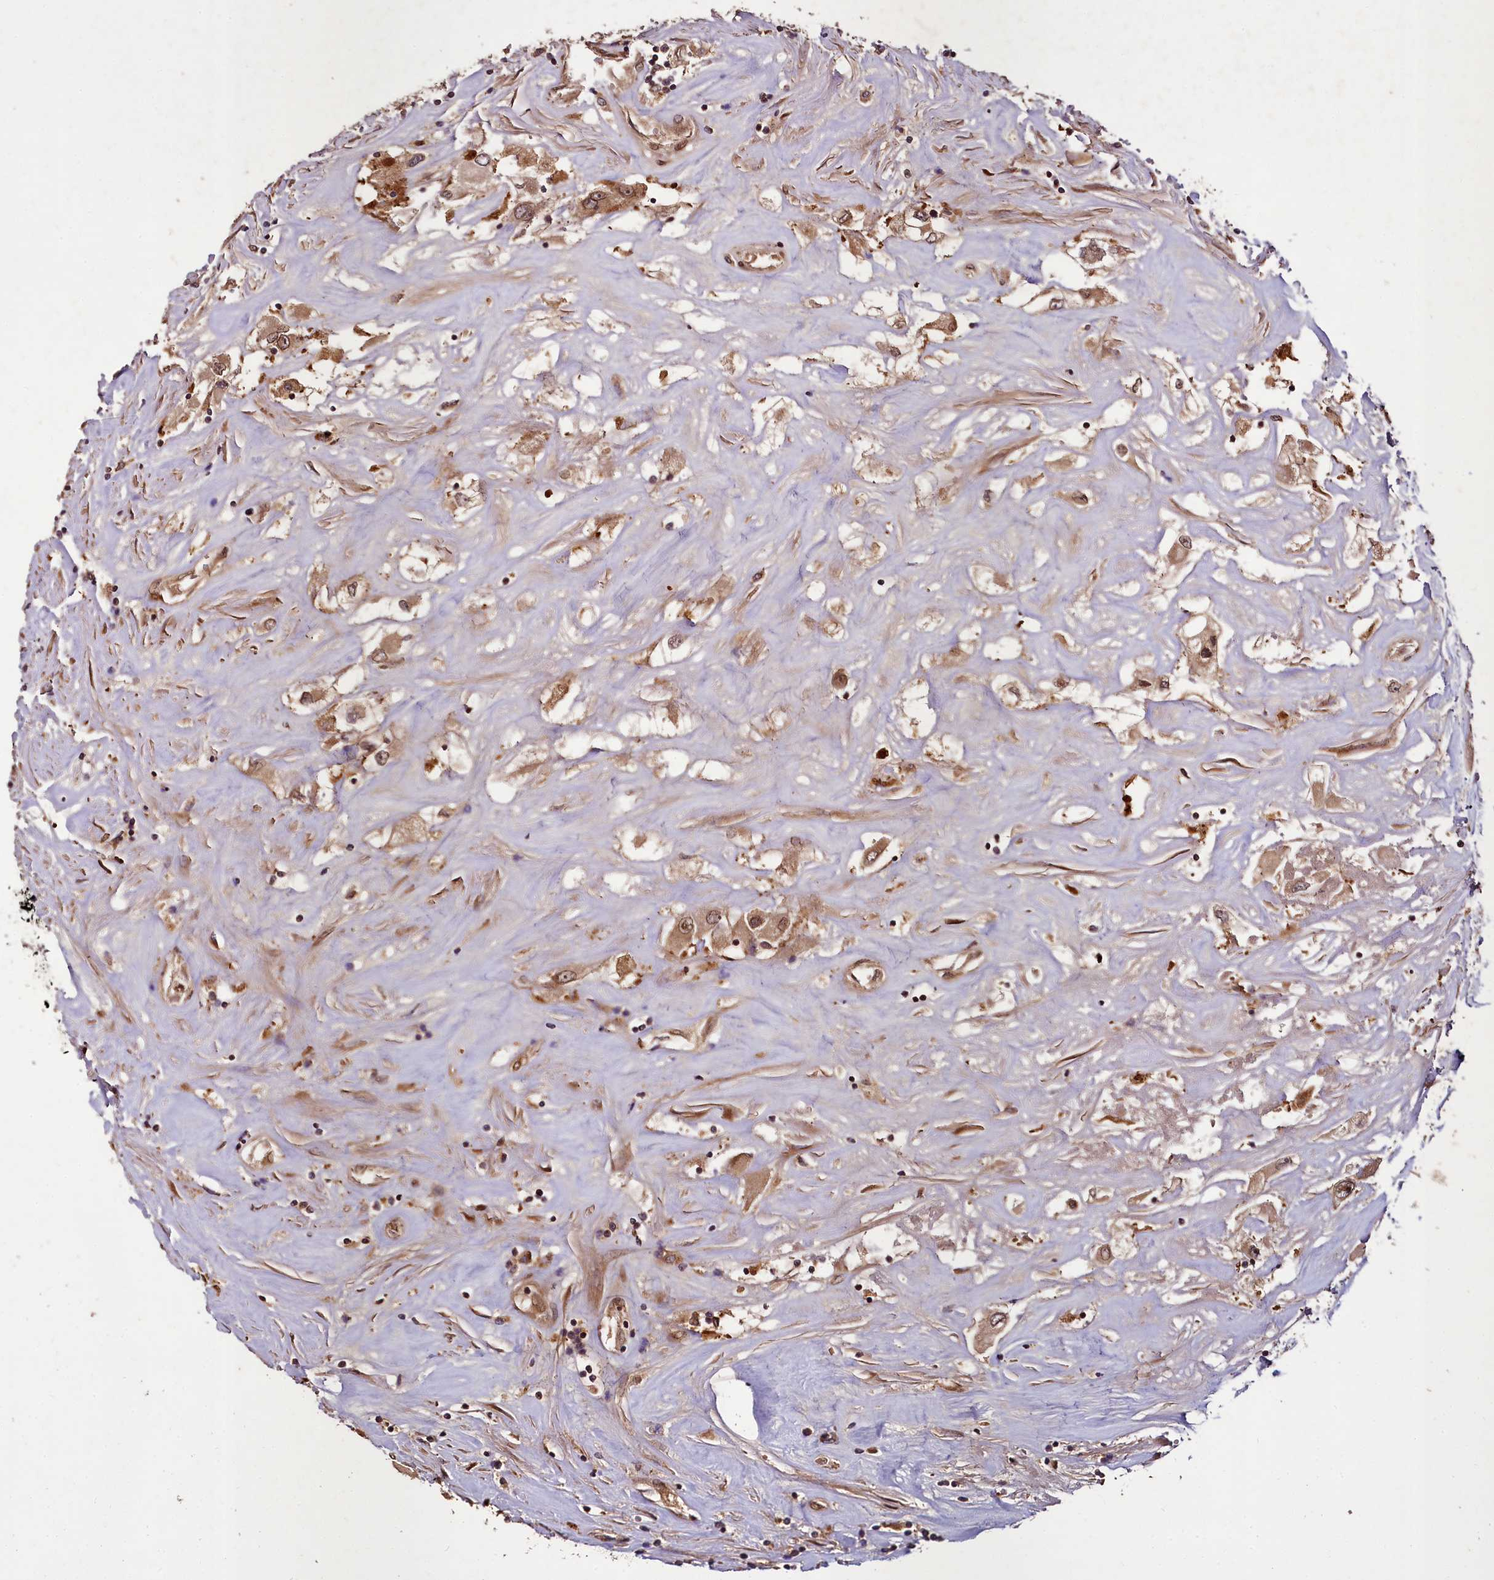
{"staining": {"intensity": "moderate", "quantity": ">75%", "location": "cytoplasmic/membranous,nuclear"}, "tissue": "renal cancer", "cell_type": "Tumor cells", "image_type": "cancer", "snomed": [{"axis": "morphology", "description": "Adenocarcinoma, NOS"}, {"axis": "topography", "description": "Kidney"}], "caption": "Protein analysis of renal adenocarcinoma tissue demonstrates moderate cytoplasmic/membranous and nuclear positivity in approximately >75% of tumor cells.", "gene": "DCP1B", "patient": {"sex": "female", "age": 52}}